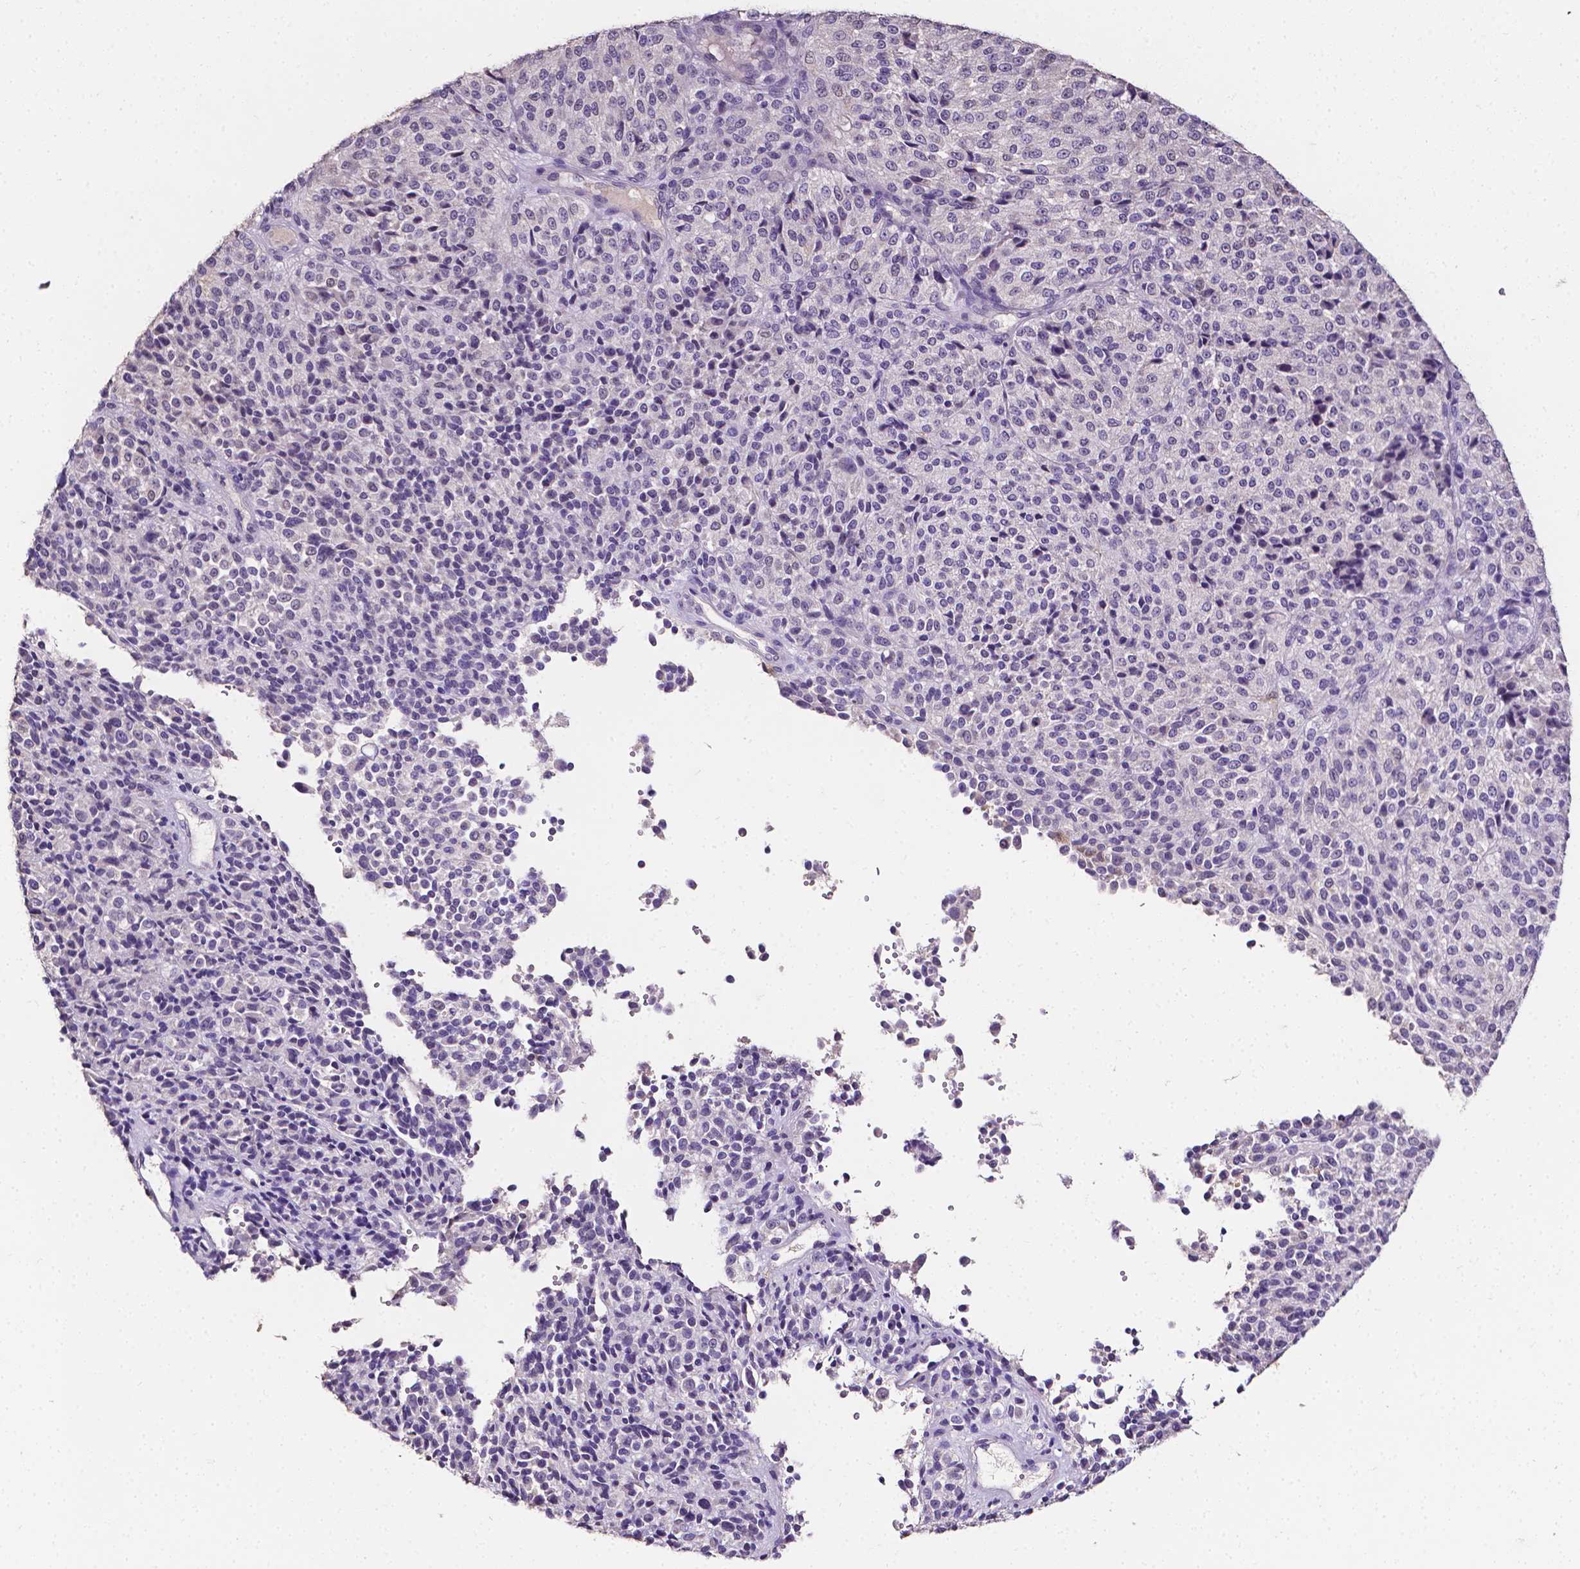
{"staining": {"intensity": "negative", "quantity": "none", "location": "none"}, "tissue": "melanoma", "cell_type": "Tumor cells", "image_type": "cancer", "snomed": [{"axis": "morphology", "description": "Malignant melanoma, Metastatic site"}, {"axis": "topography", "description": "Brain"}], "caption": "Human melanoma stained for a protein using IHC reveals no expression in tumor cells.", "gene": "PSAT1", "patient": {"sex": "female", "age": 56}}